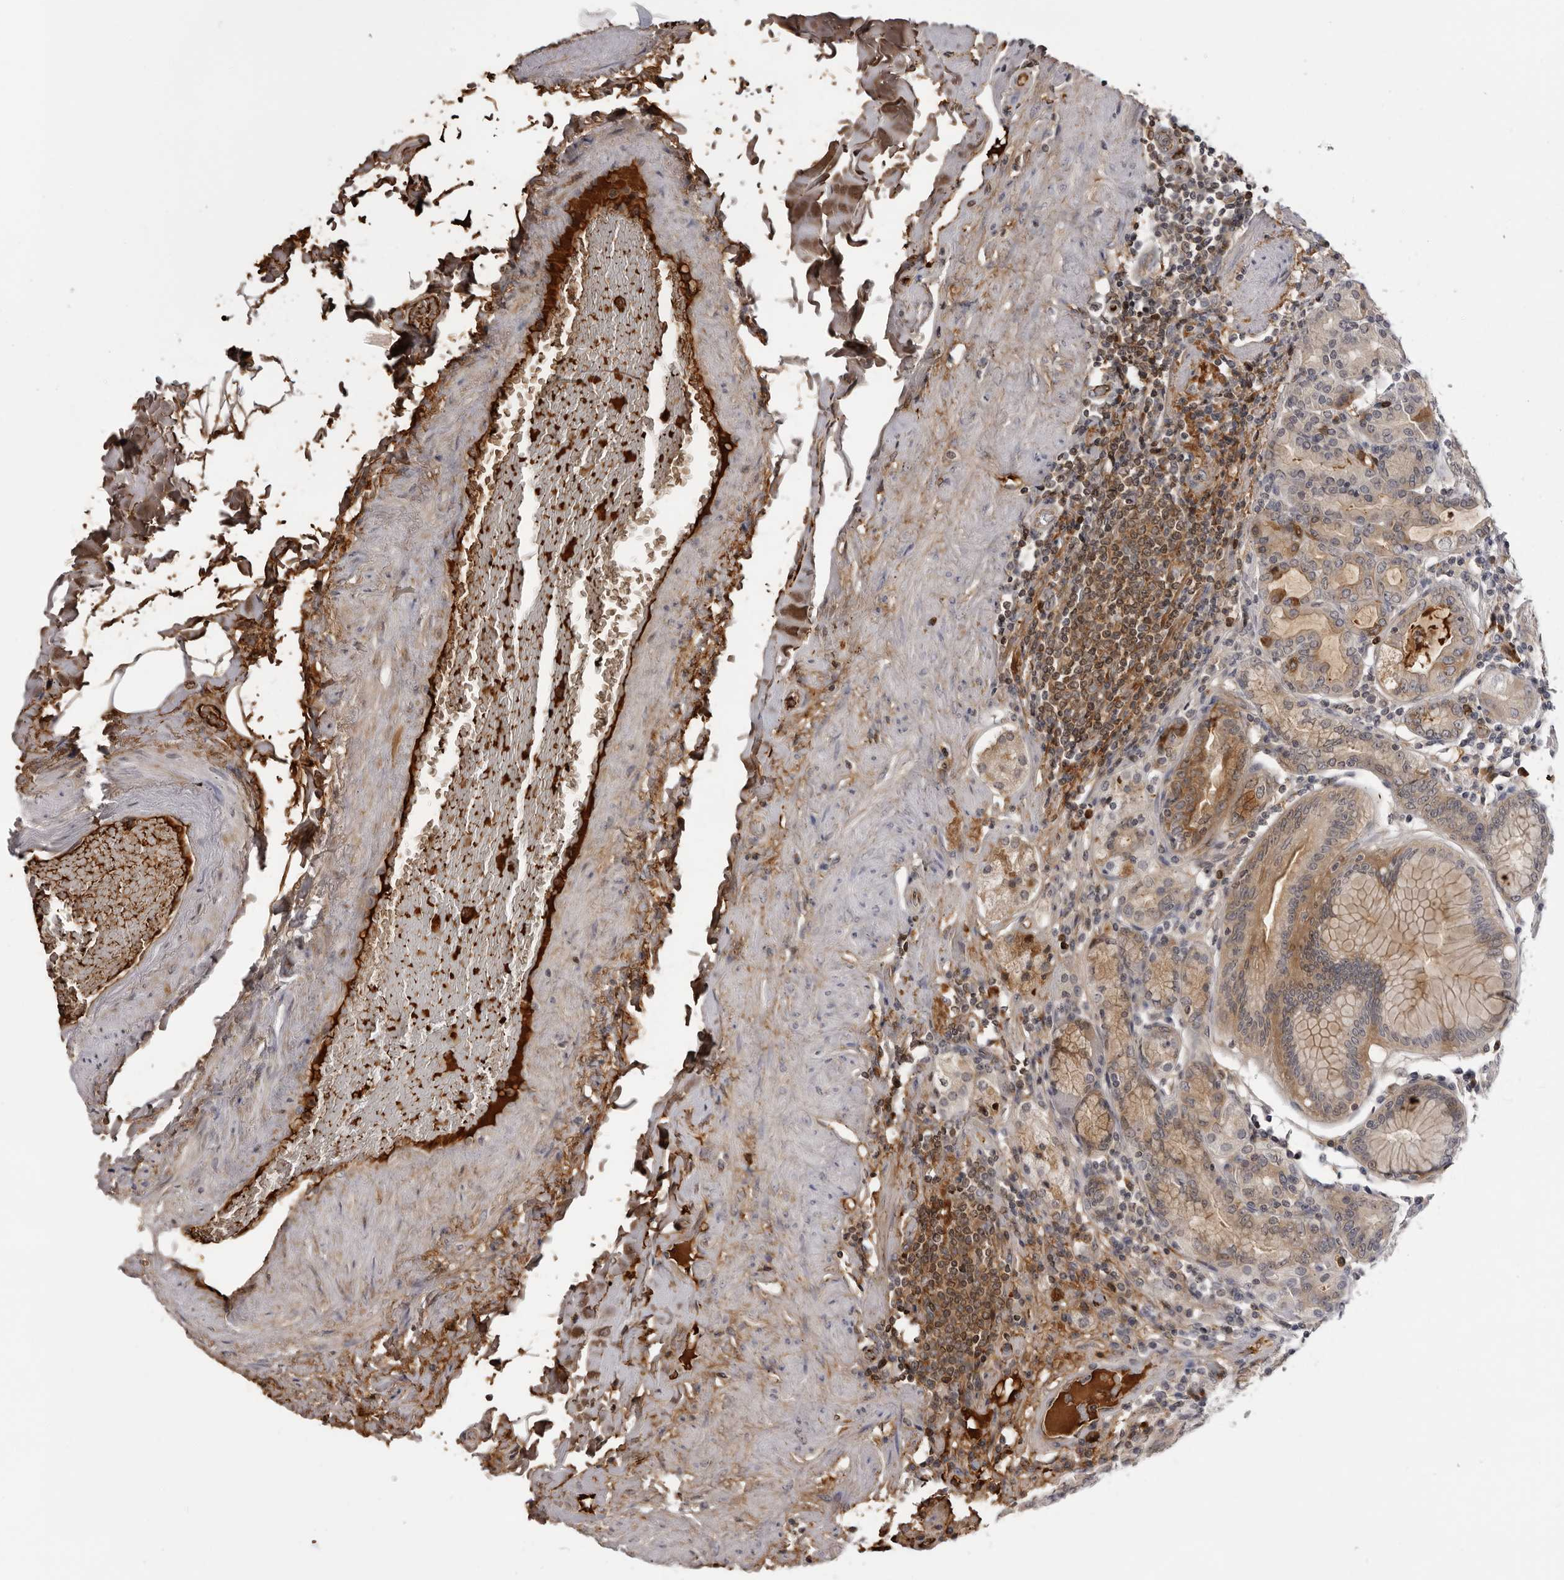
{"staining": {"intensity": "weak", "quantity": "25%-75%", "location": "cytoplasmic/membranous"}, "tissue": "stomach", "cell_type": "Glandular cells", "image_type": "normal", "snomed": [{"axis": "morphology", "description": "Normal tissue, NOS"}, {"axis": "topography", "description": "Stomach, lower"}], "caption": "Immunohistochemistry micrograph of normal stomach stained for a protein (brown), which exhibits low levels of weak cytoplasmic/membranous positivity in approximately 25%-75% of glandular cells.", "gene": "PLEKHF2", "patient": {"sex": "female", "age": 76}}